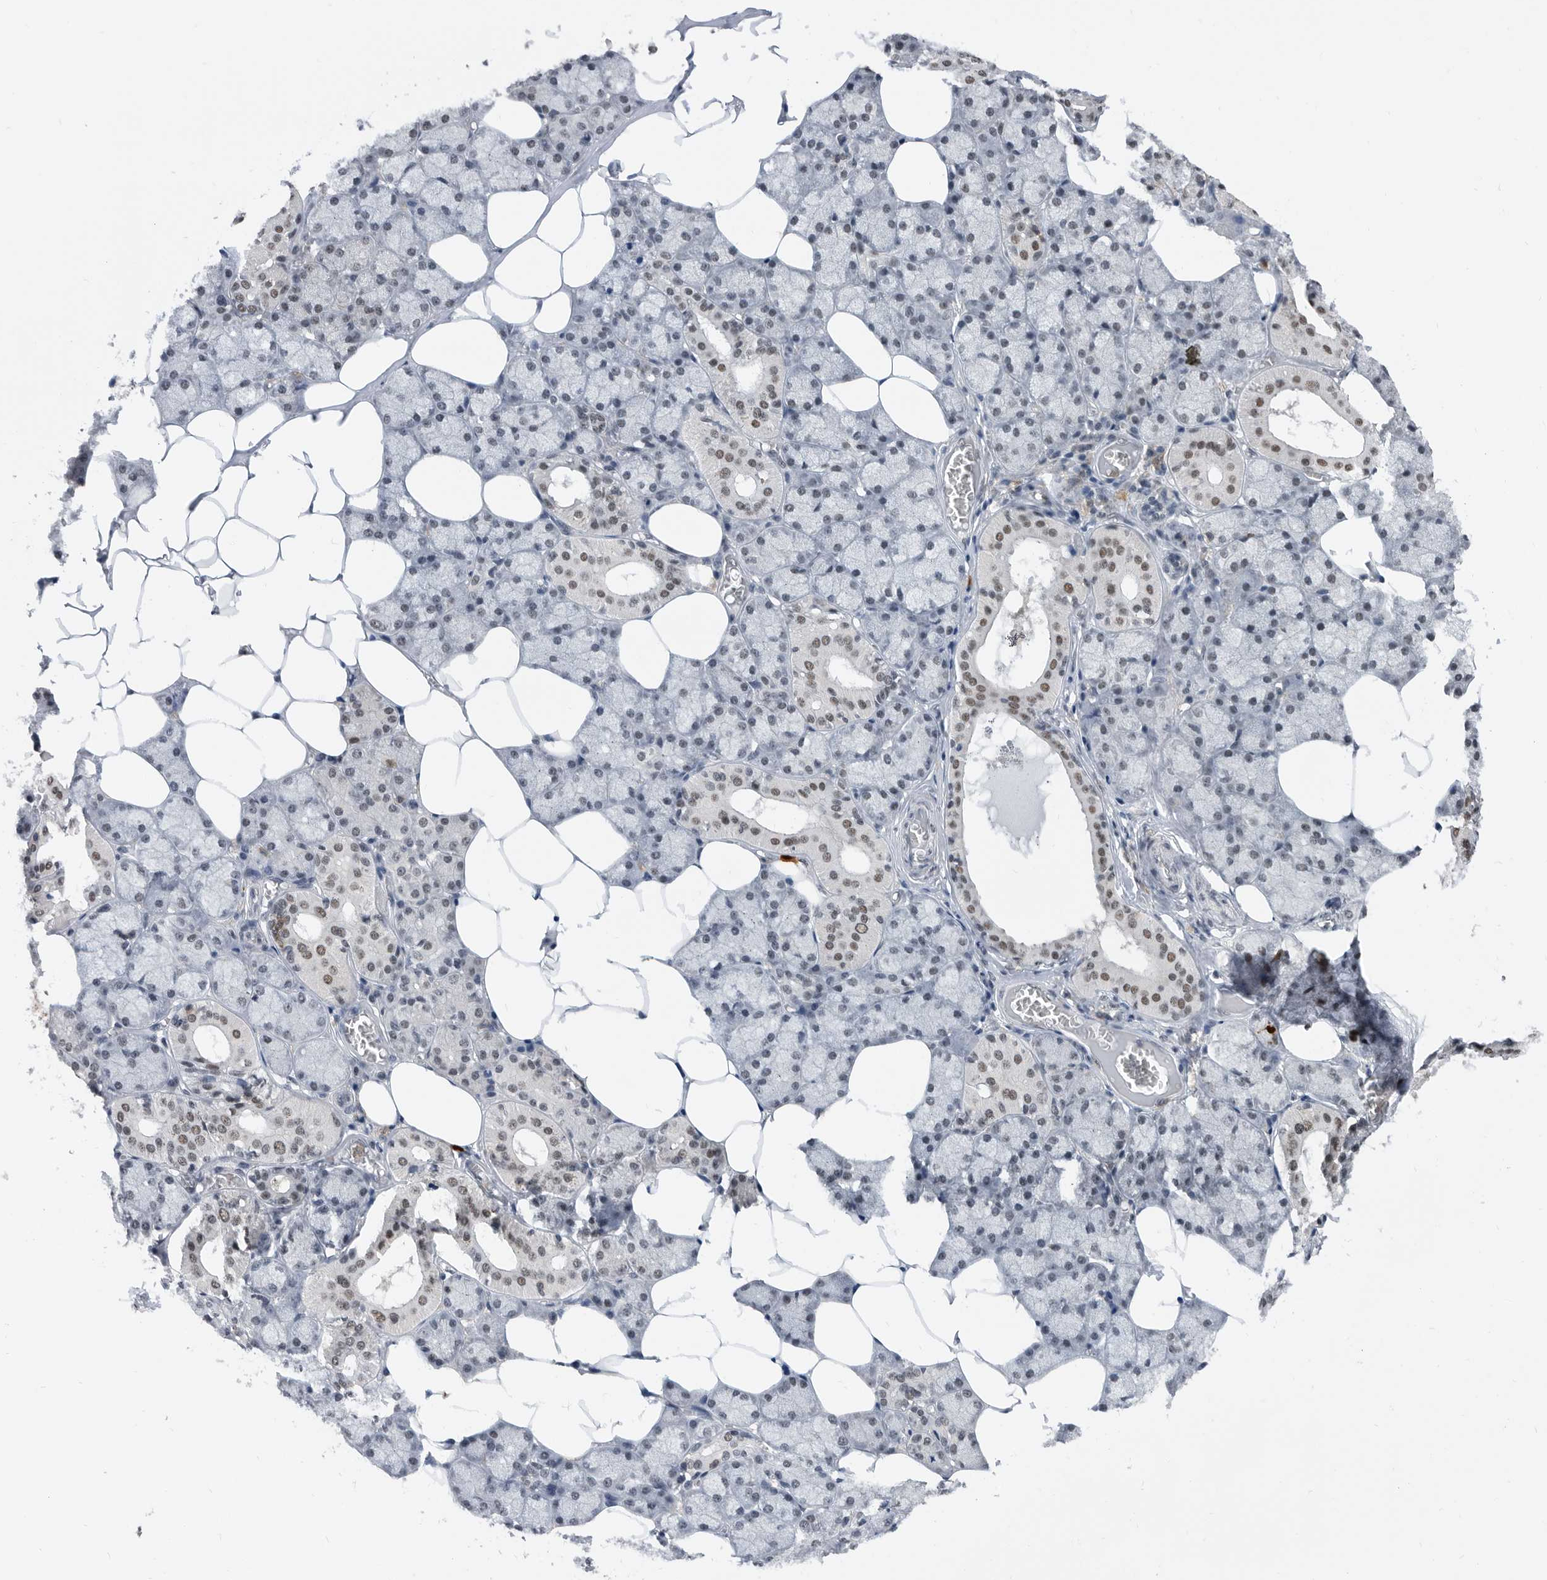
{"staining": {"intensity": "strong", "quantity": "25%-75%", "location": "nuclear"}, "tissue": "salivary gland", "cell_type": "Glandular cells", "image_type": "normal", "snomed": [{"axis": "morphology", "description": "Normal tissue, NOS"}, {"axis": "topography", "description": "Salivary gland"}], "caption": "A high-resolution micrograph shows IHC staining of normal salivary gland, which displays strong nuclear staining in about 25%-75% of glandular cells.", "gene": "ZNF260", "patient": {"sex": "male", "age": 62}}